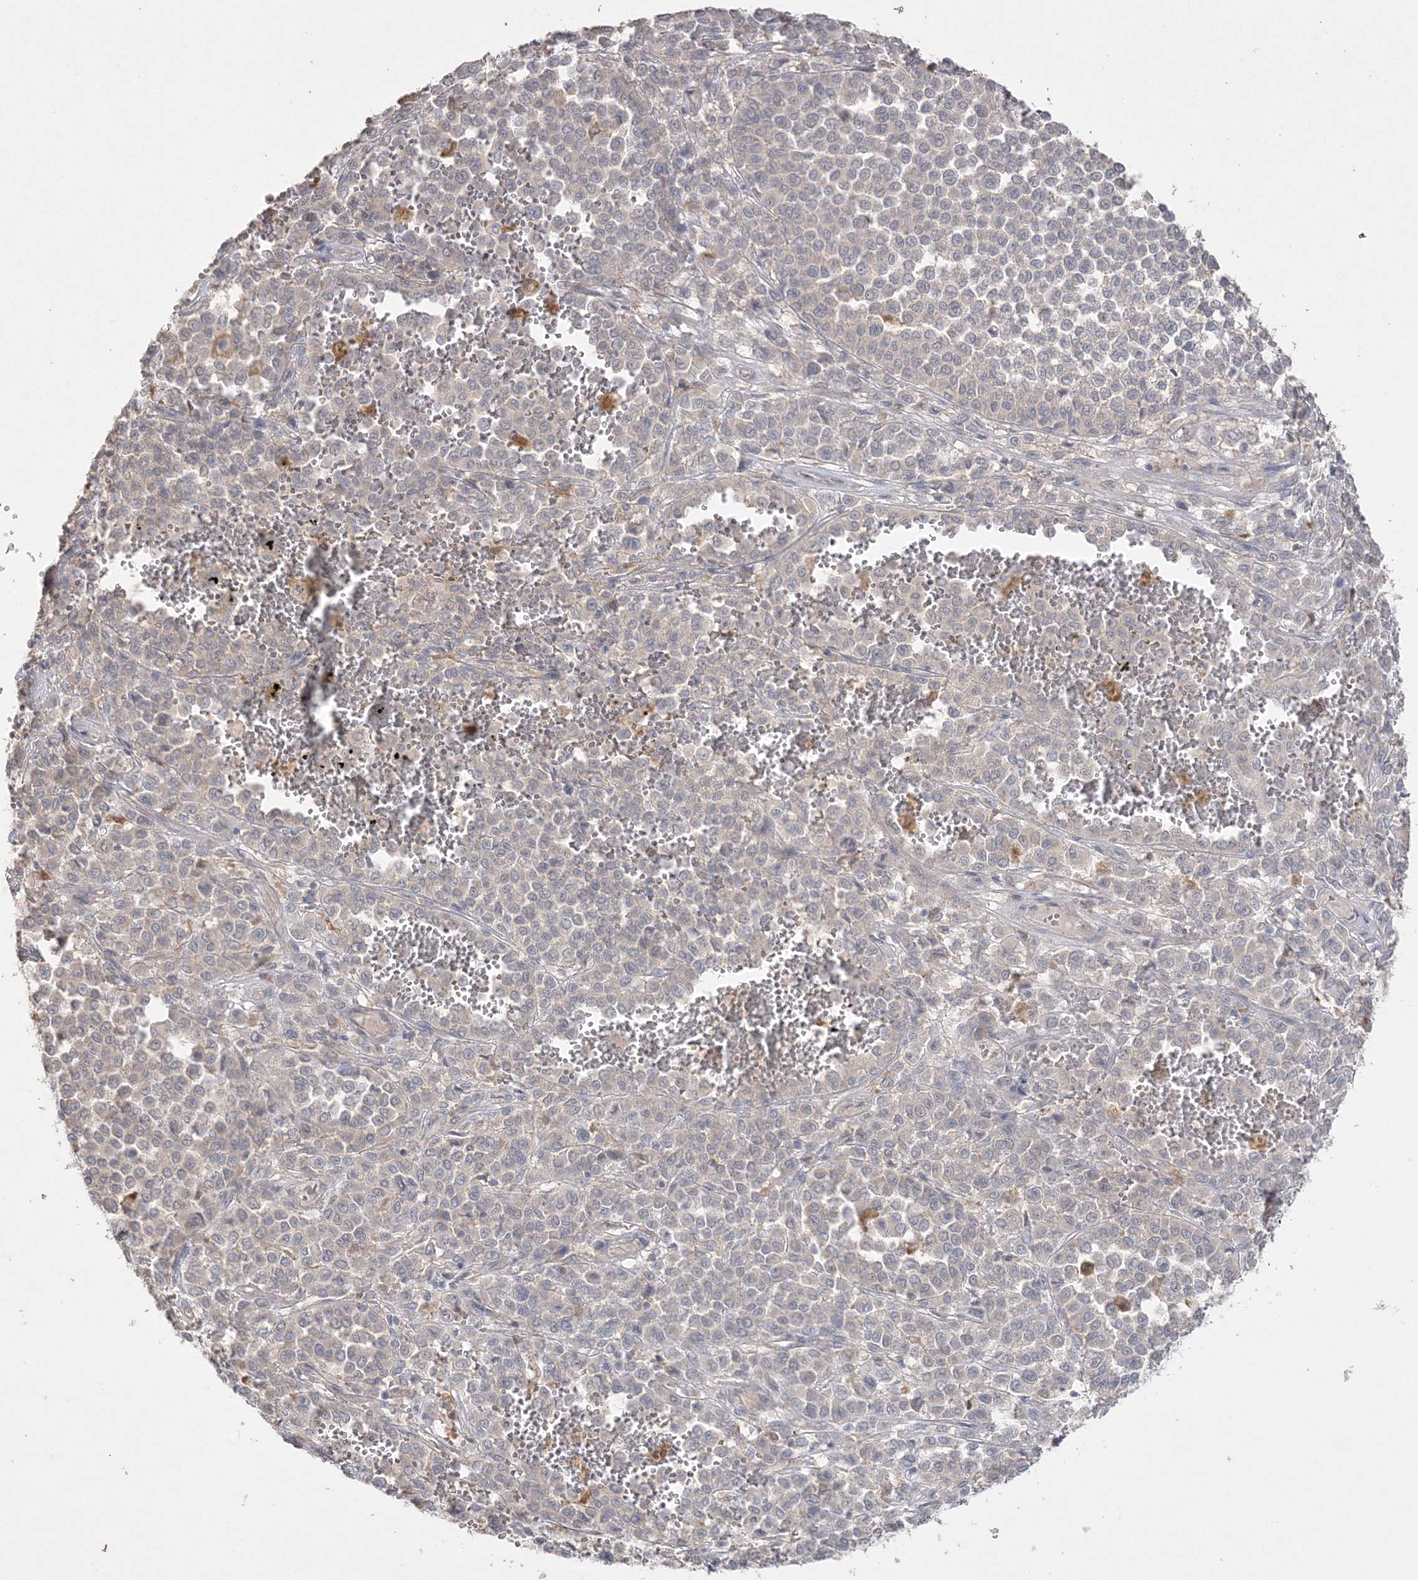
{"staining": {"intensity": "negative", "quantity": "none", "location": "none"}, "tissue": "melanoma", "cell_type": "Tumor cells", "image_type": "cancer", "snomed": [{"axis": "morphology", "description": "Malignant melanoma, Metastatic site"}, {"axis": "topography", "description": "Pancreas"}], "caption": "This is a histopathology image of immunohistochemistry staining of malignant melanoma (metastatic site), which shows no staining in tumor cells.", "gene": "SH3BP4", "patient": {"sex": "female", "age": 30}}